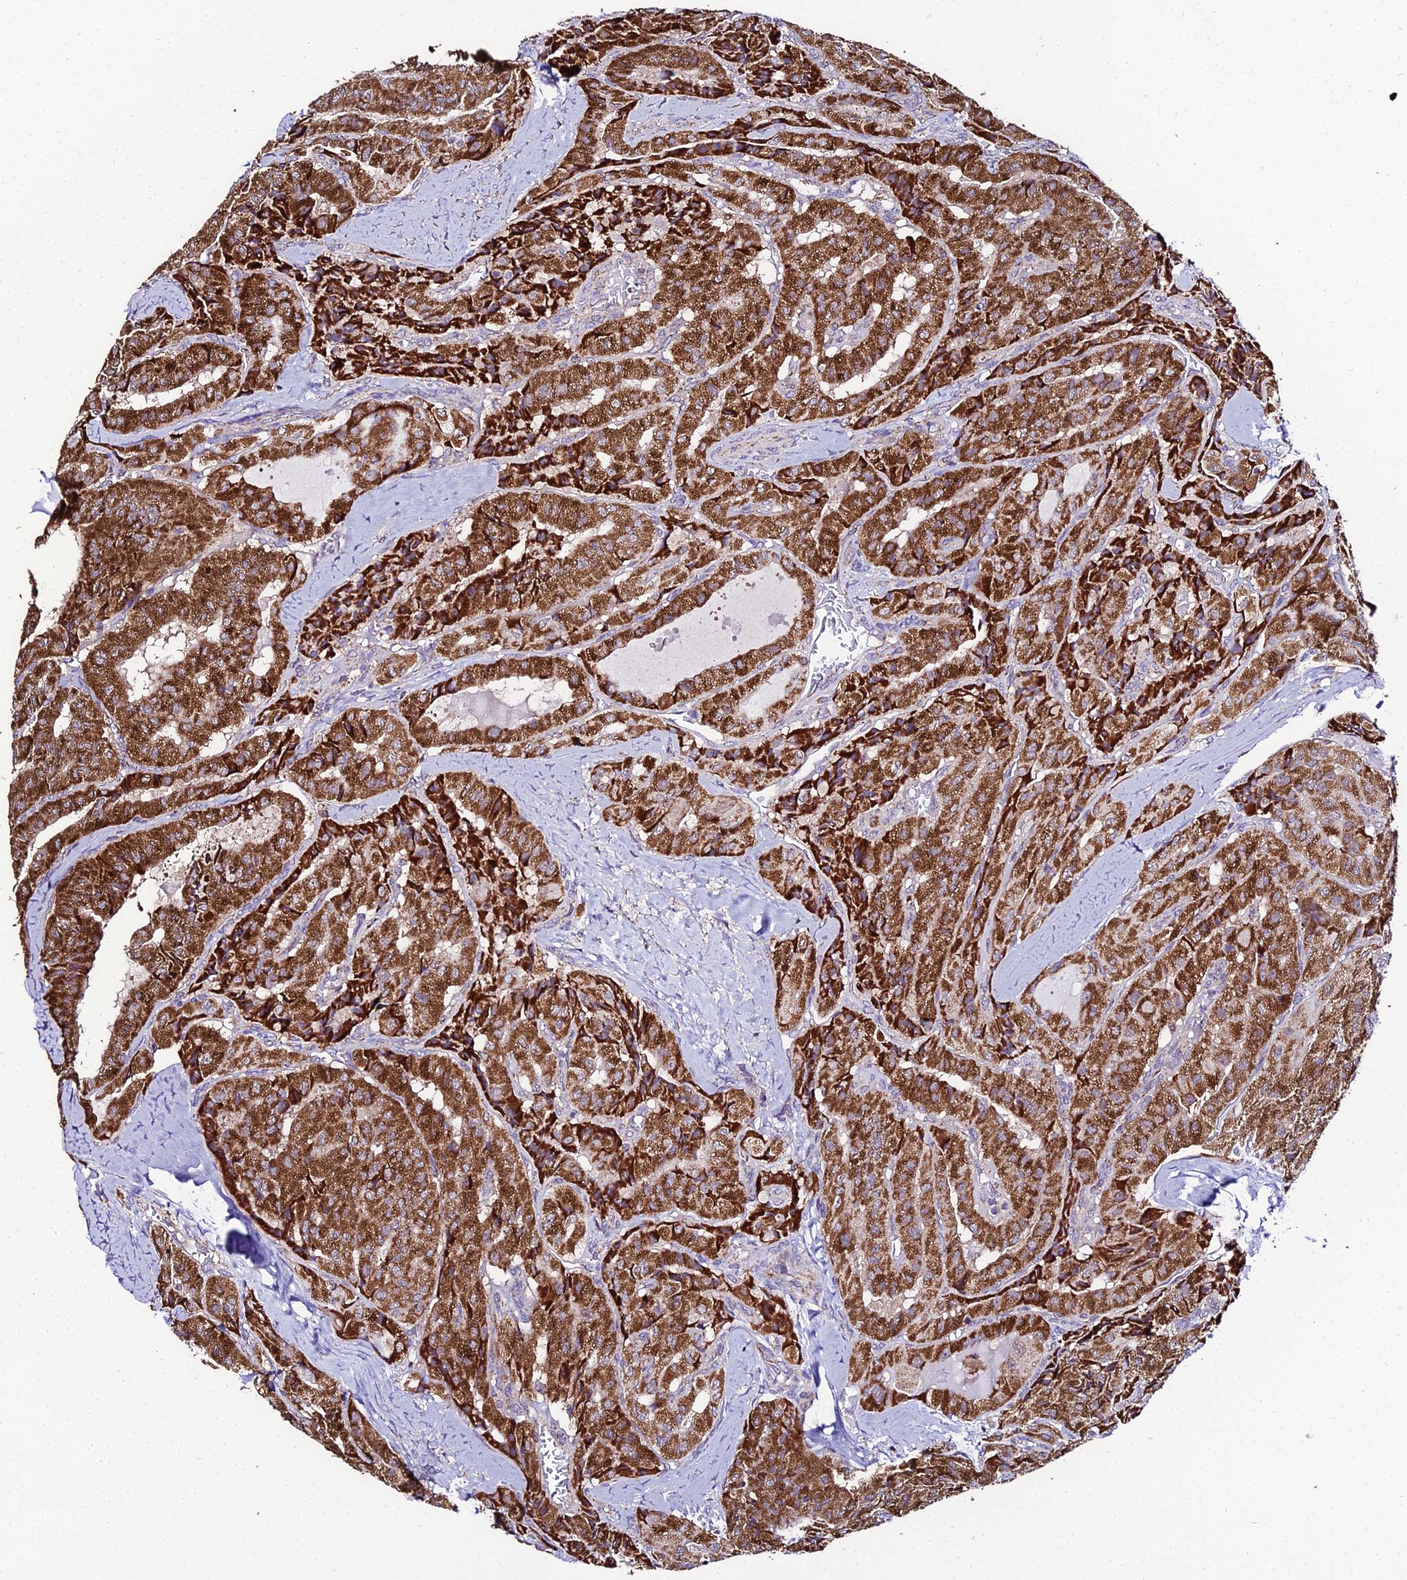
{"staining": {"intensity": "strong", "quantity": ">75%", "location": "cytoplasmic/membranous"}, "tissue": "thyroid cancer", "cell_type": "Tumor cells", "image_type": "cancer", "snomed": [{"axis": "morphology", "description": "Normal tissue, NOS"}, {"axis": "morphology", "description": "Papillary adenocarcinoma, NOS"}, {"axis": "topography", "description": "Thyroid gland"}], "caption": "Protein expression analysis of papillary adenocarcinoma (thyroid) demonstrates strong cytoplasmic/membranous positivity in about >75% of tumor cells.", "gene": "PSMD2", "patient": {"sex": "female", "age": 59}}